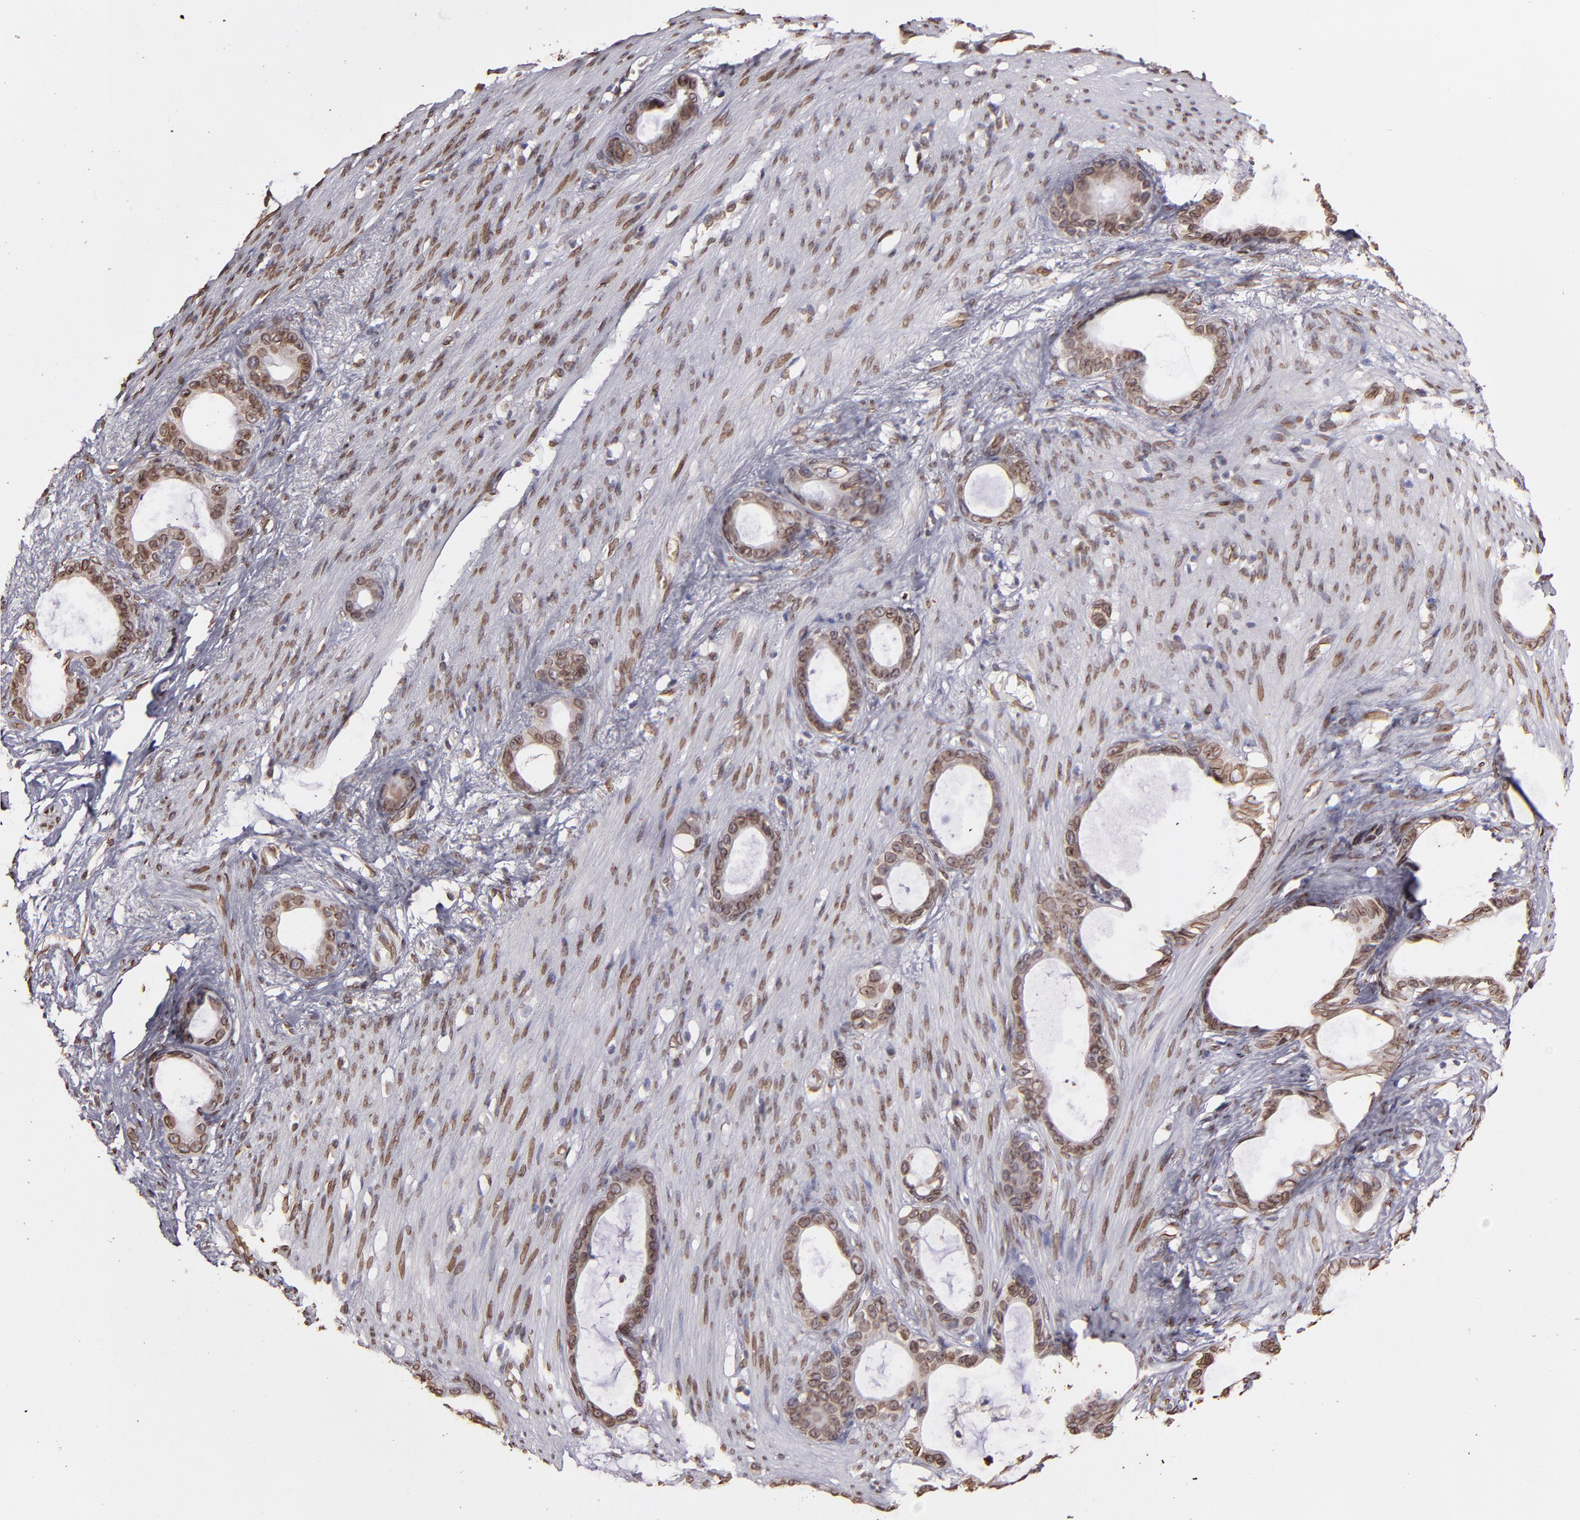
{"staining": {"intensity": "moderate", "quantity": ">75%", "location": "cytoplasmic/membranous,nuclear"}, "tissue": "stomach cancer", "cell_type": "Tumor cells", "image_type": "cancer", "snomed": [{"axis": "morphology", "description": "Adenocarcinoma, NOS"}, {"axis": "topography", "description": "Stomach"}], "caption": "Protein expression analysis of human stomach adenocarcinoma reveals moderate cytoplasmic/membranous and nuclear positivity in approximately >75% of tumor cells.", "gene": "PUM3", "patient": {"sex": "female", "age": 75}}